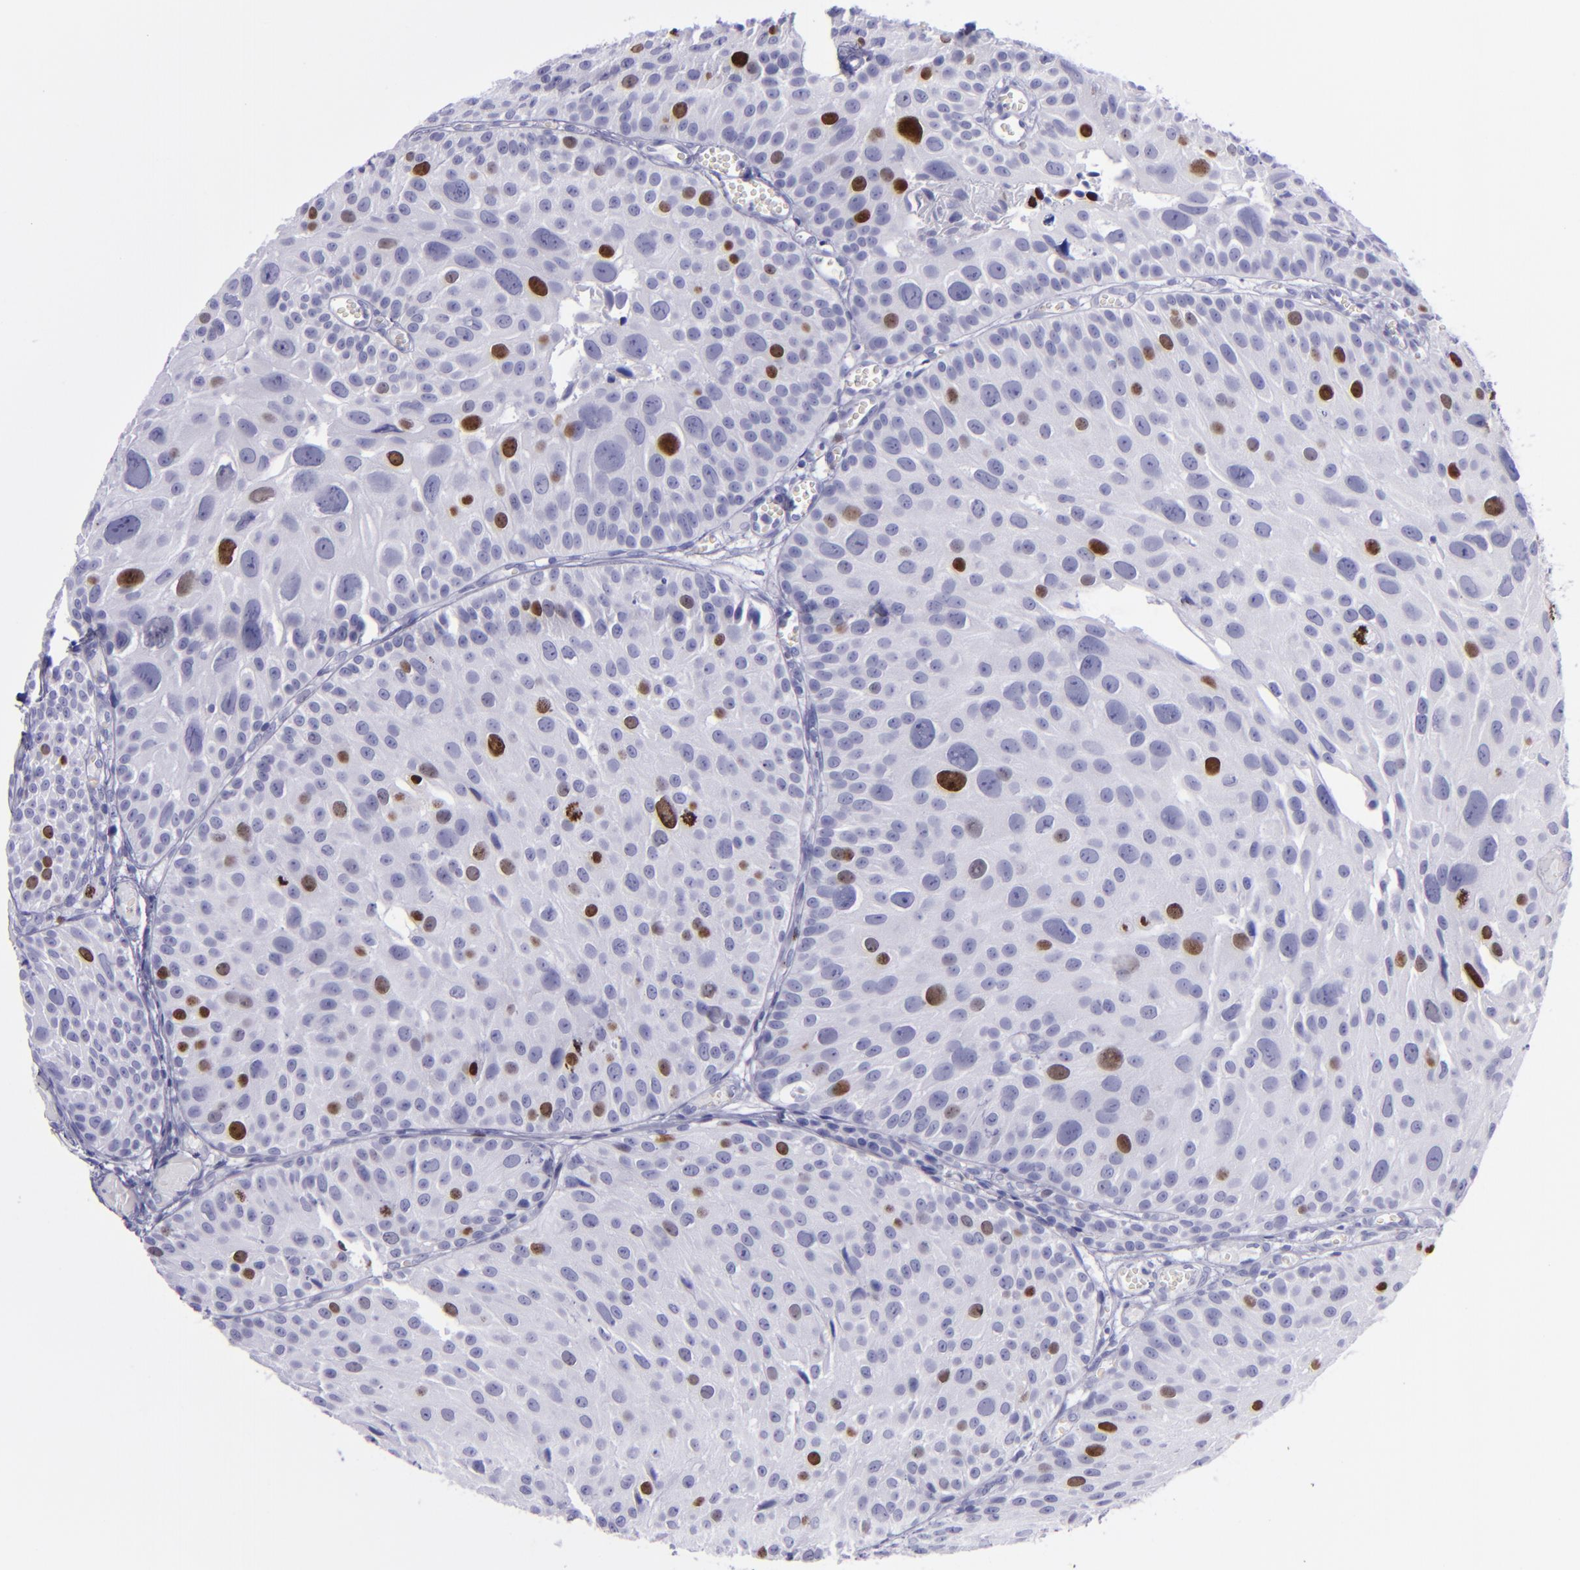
{"staining": {"intensity": "strong", "quantity": "<25%", "location": "nuclear"}, "tissue": "urothelial cancer", "cell_type": "Tumor cells", "image_type": "cancer", "snomed": [{"axis": "morphology", "description": "Urothelial carcinoma, High grade"}, {"axis": "topography", "description": "Urinary bladder"}], "caption": "Protein positivity by immunohistochemistry displays strong nuclear expression in approximately <25% of tumor cells in high-grade urothelial carcinoma. (brown staining indicates protein expression, while blue staining denotes nuclei).", "gene": "TOP2A", "patient": {"sex": "female", "age": 78}}